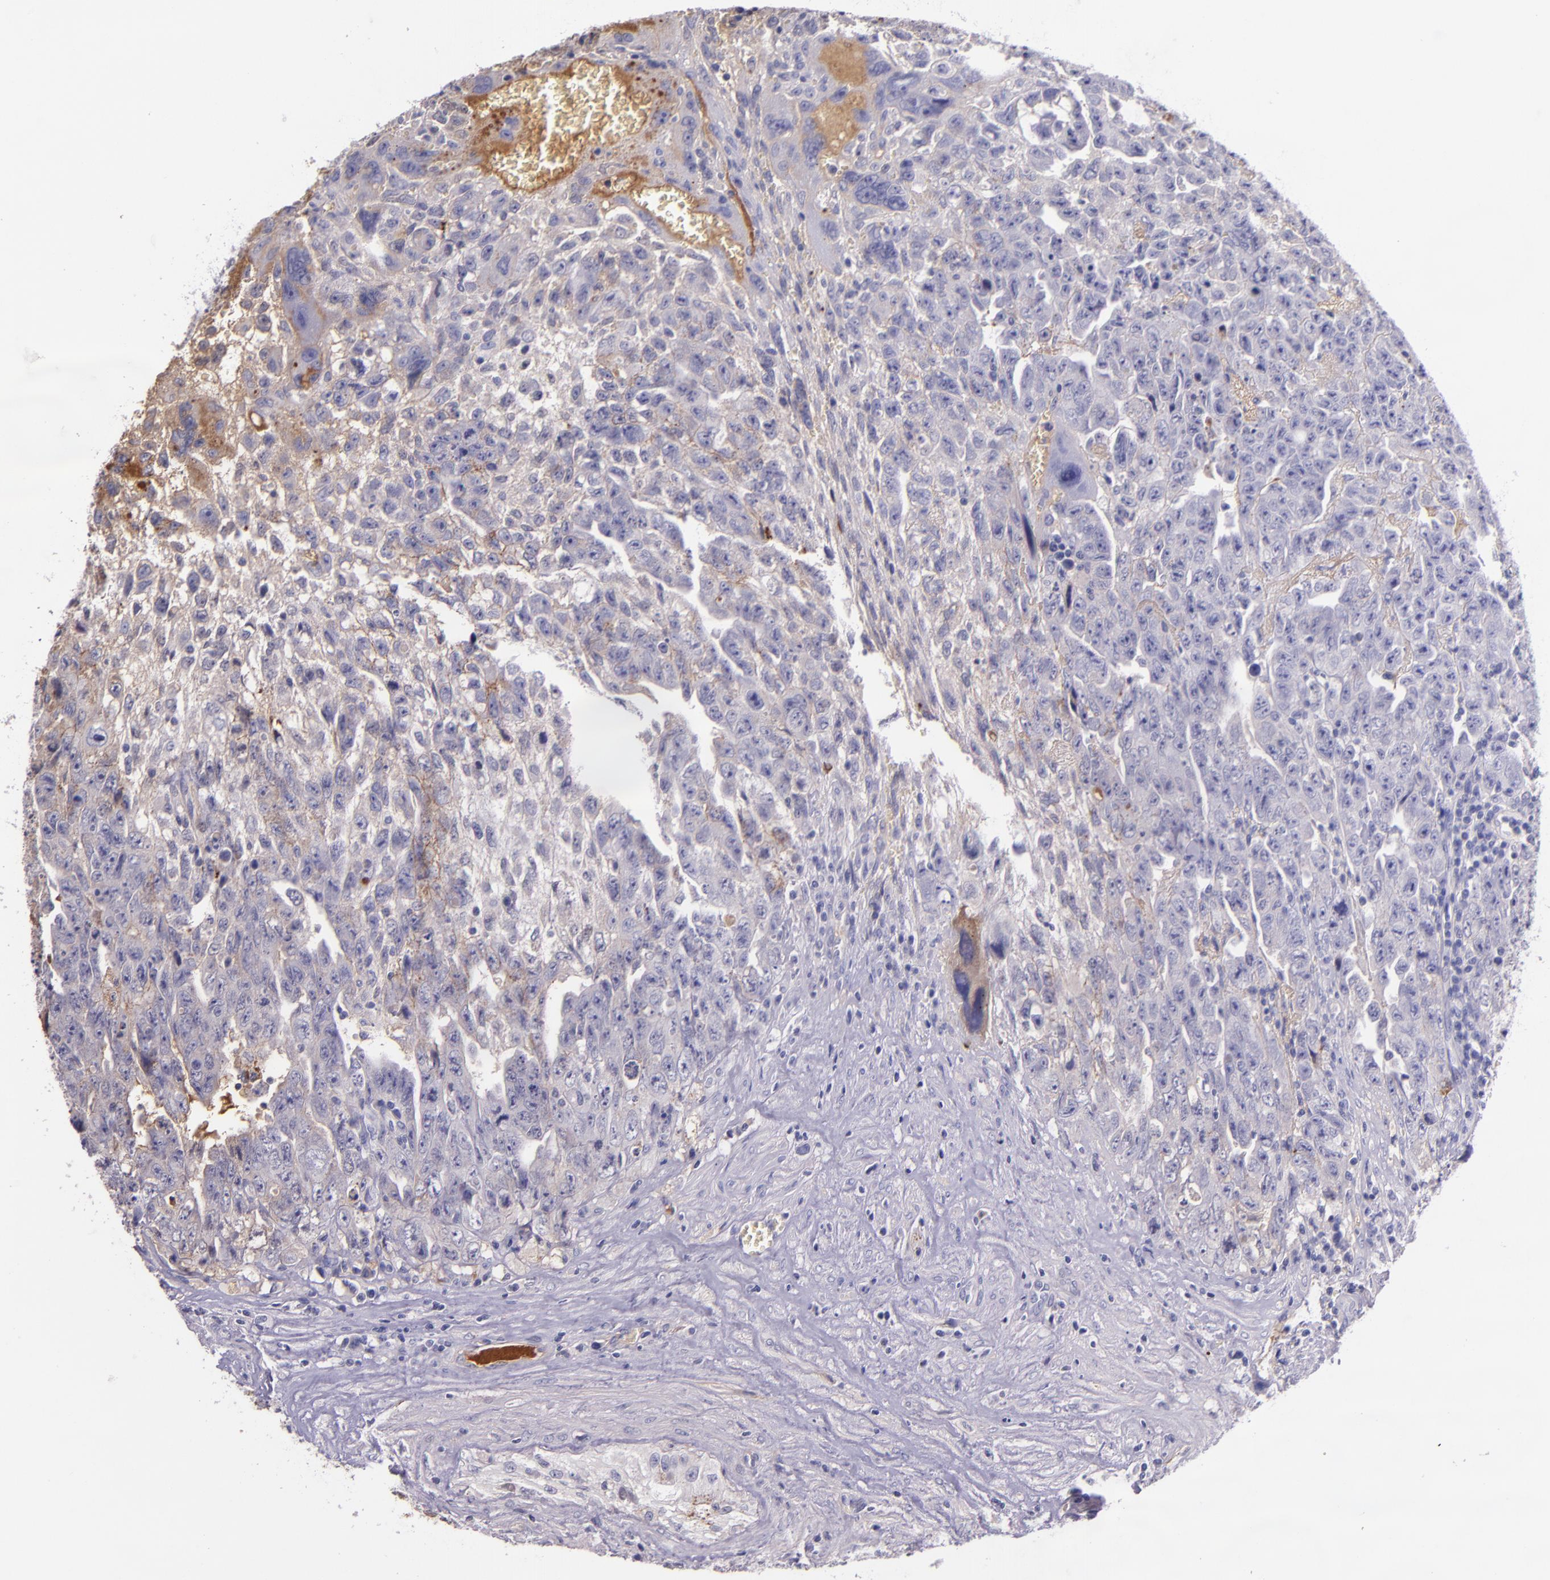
{"staining": {"intensity": "negative", "quantity": "none", "location": "none"}, "tissue": "testis cancer", "cell_type": "Tumor cells", "image_type": "cancer", "snomed": [{"axis": "morphology", "description": "Carcinoma, Embryonal, NOS"}, {"axis": "topography", "description": "Testis"}], "caption": "This is a histopathology image of immunohistochemistry staining of embryonal carcinoma (testis), which shows no expression in tumor cells.", "gene": "KNG1", "patient": {"sex": "male", "age": 28}}